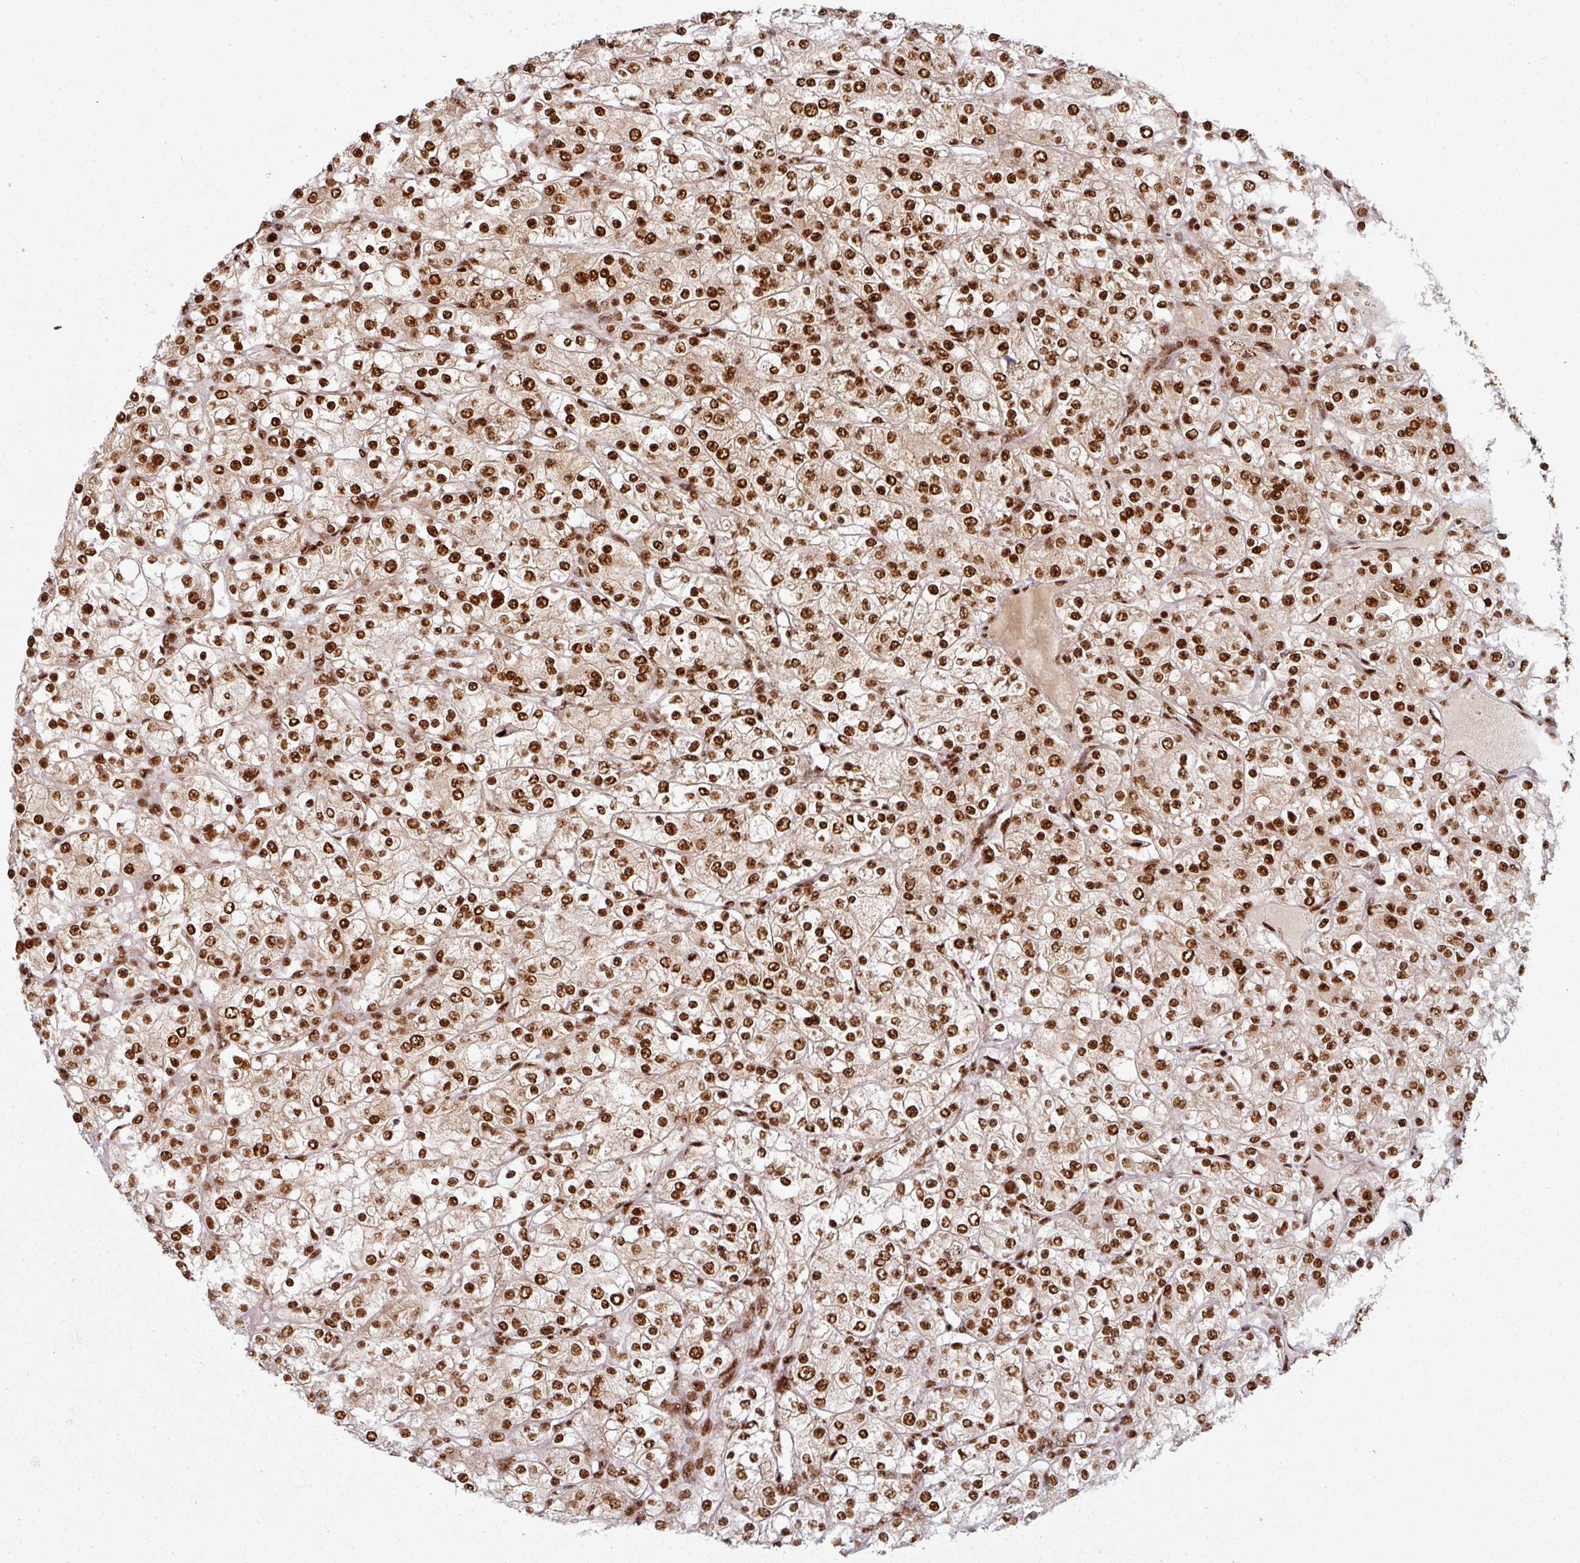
{"staining": {"intensity": "strong", "quantity": ">75%", "location": "nuclear"}, "tissue": "renal cancer", "cell_type": "Tumor cells", "image_type": "cancer", "snomed": [{"axis": "morphology", "description": "Adenocarcinoma, NOS"}, {"axis": "topography", "description": "Kidney"}], "caption": "Immunohistochemistry (DAB) staining of human adenocarcinoma (renal) exhibits strong nuclear protein expression in approximately >75% of tumor cells.", "gene": "SIK3", "patient": {"sex": "male", "age": 80}}